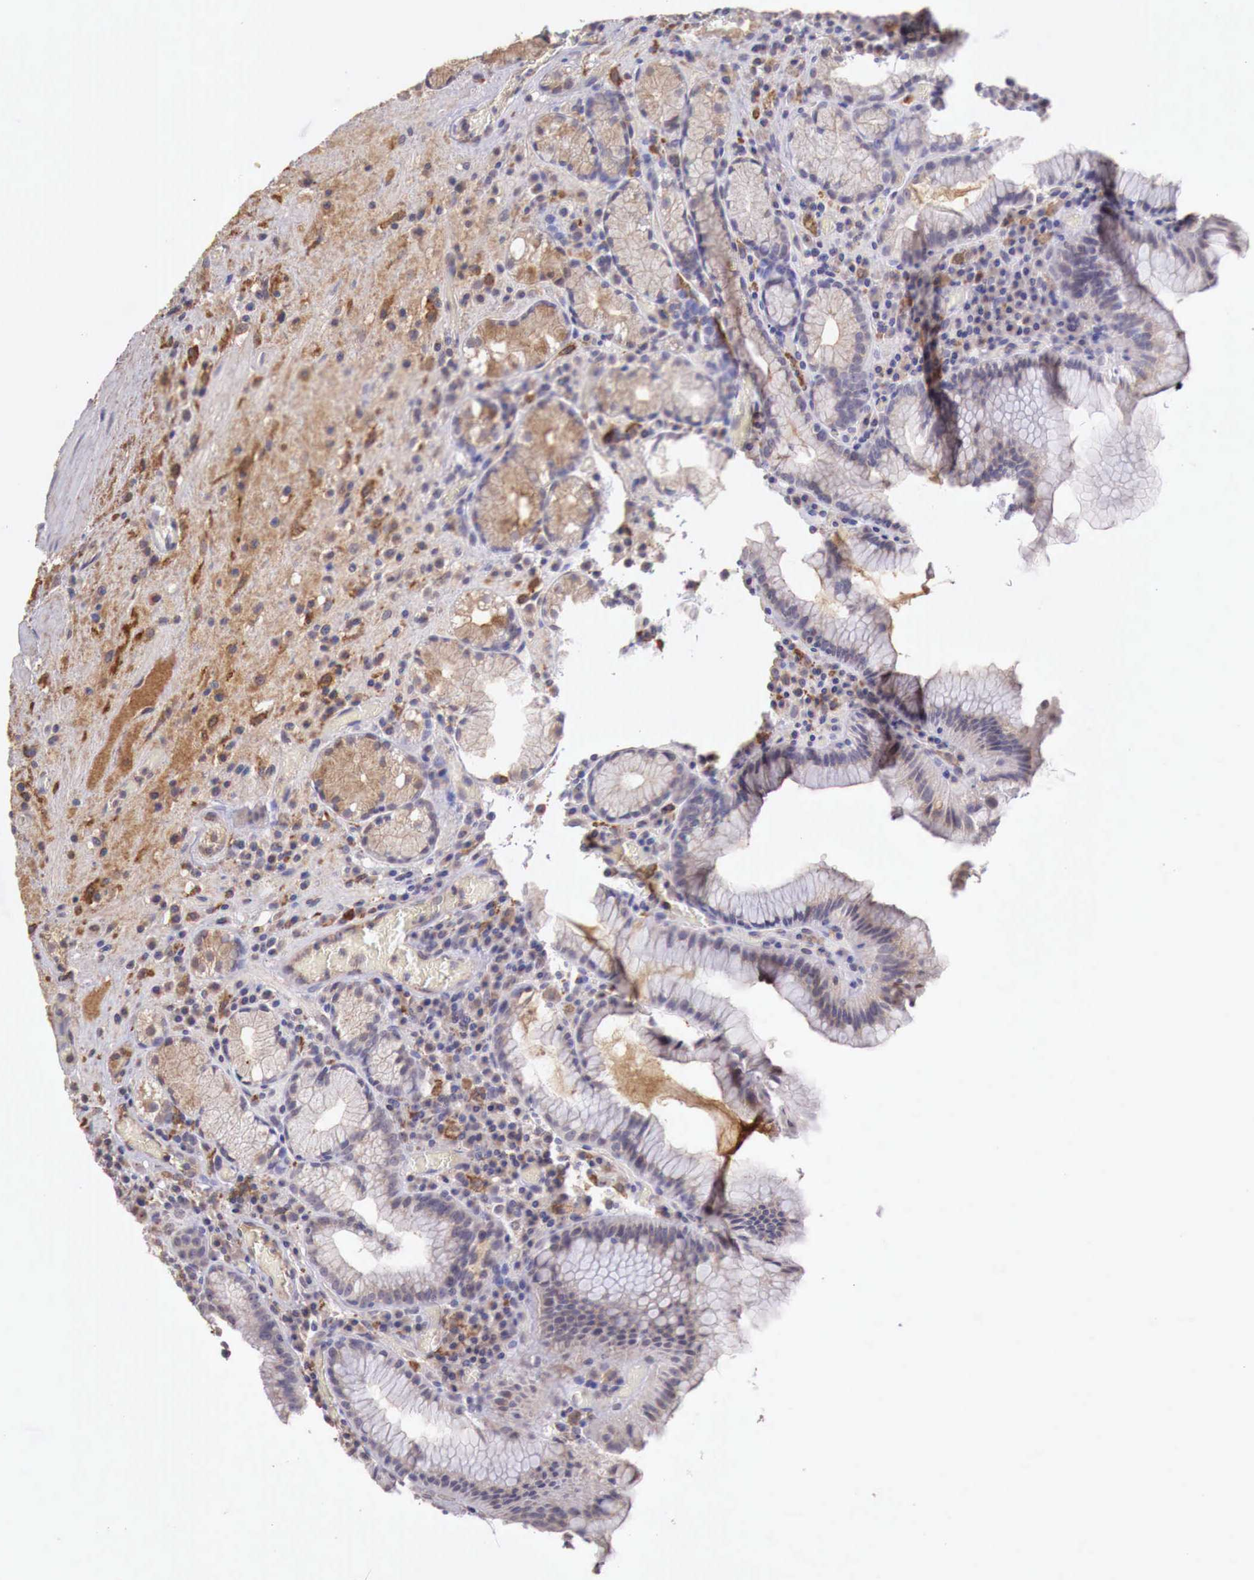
{"staining": {"intensity": "weak", "quantity": "25%-75%", "location": "cytoplasmic/membranous"}, "tissue": "stomach", "cell_type": "Glandular cells", "image_type": "normal", "snomed": [{"axis": "morphology", "description": "Normal tissue, NOS"}, {"axis": "topography", "description": "Stomach, lower"}, {"axis": "topography", "description": "Duodenum"}], "caption": "A histopathology image showing weak cytoplasmic/membranous positivity in approximately 25%-75% of glandular cells in benign stomach, as visualized by brown immunohistochemical staining.", "gene": "CHRDL1", "patient": {"sex": "male", "age": 84}}